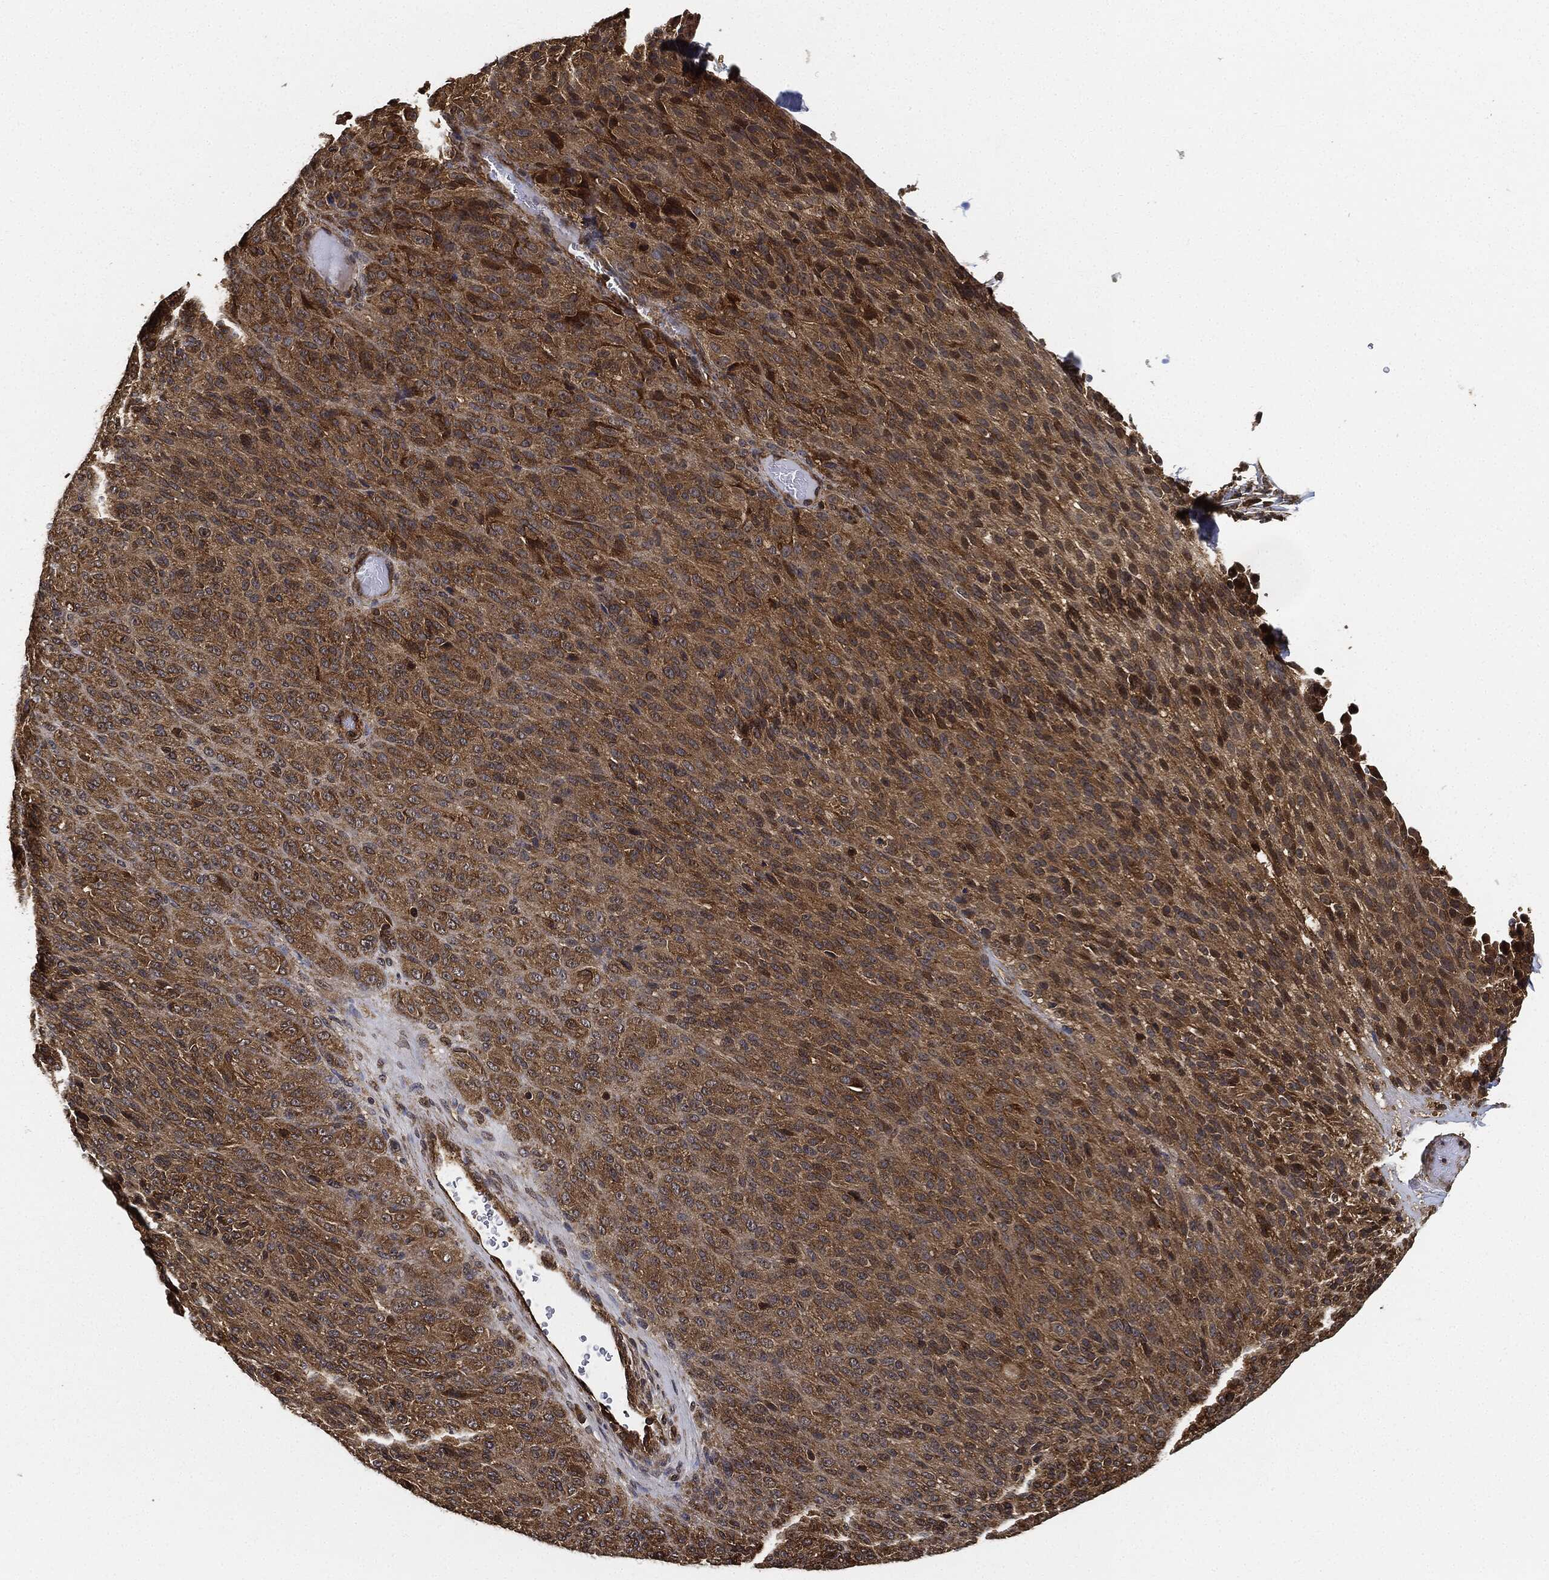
{"staining": {"intensity": "strong", "quantity": ">75%", "location": "cytoplasmic/membranous"}, "tissue": "melanoma", "cell_type": "Tumor cells", "image_type": "cancer", "snomed": [{"axis": "morphology", "description": "Malignant melanoma, Metastatic site"}, {"axis": "topography", "description": "Brain"}], "caption": "Malignant melanoma (metastatic site) stained for a protein demonstrates strong cytoplasmic/membranous positivity in tumor cells.", "gene": "CEP290", "patient": {"sex": "female", "age": 56}}